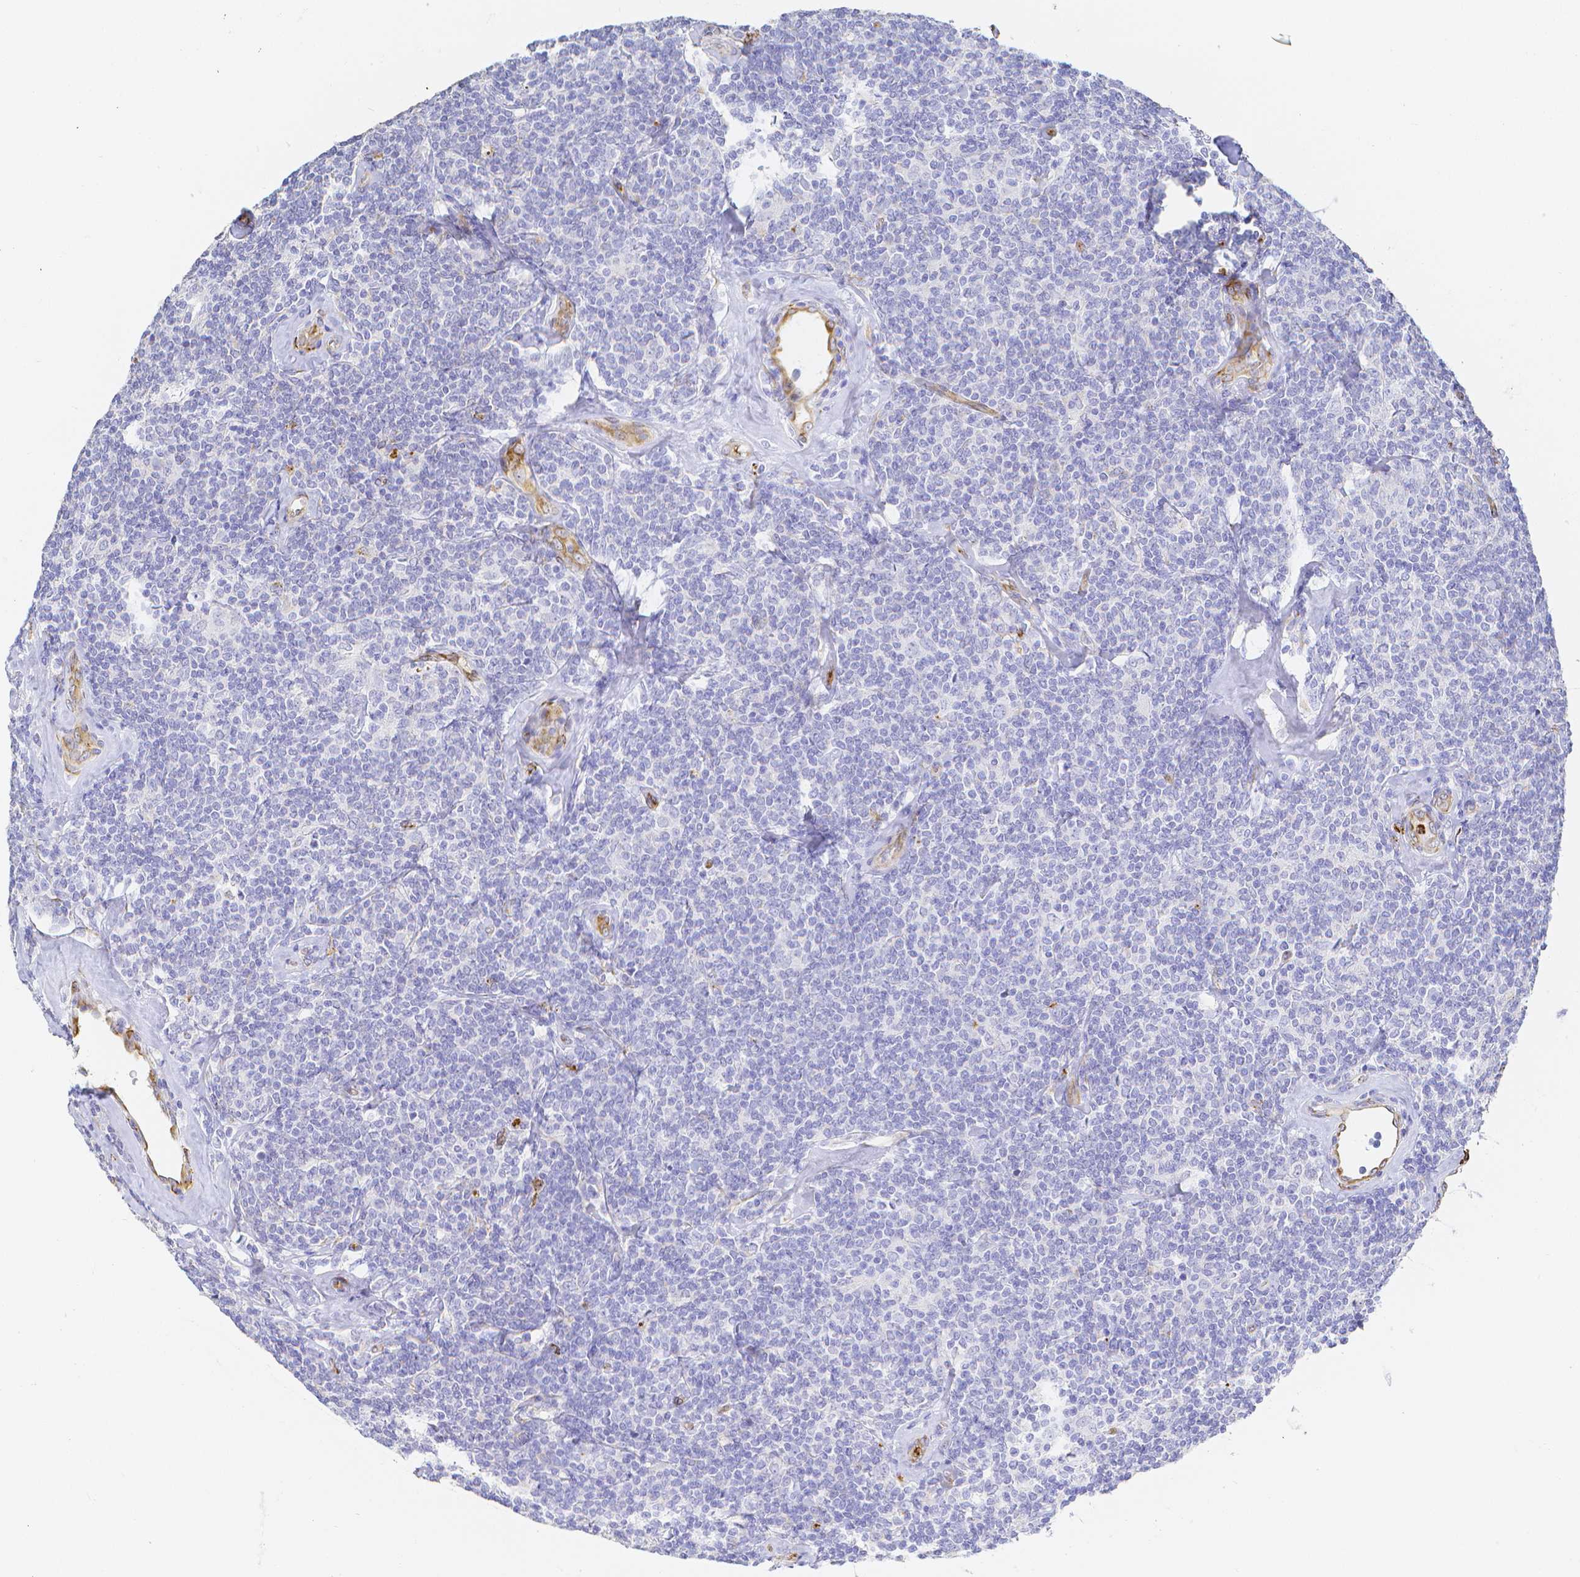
{"staining": {"intensity": "negative", "quantity": "none", "location": "none"}, "tissue": "lymphoma", "cell_type": "Tumor cells", "image_type": "cancer", "snomed": [{"axis": "morphology", "description": "Malignant lymphoma, non-Hodgkin's type, Low grade"}, {"axis": "topography", "description": "Lymph node"}], "caption": "Malignant lymphoma, non-Hodgkin's type (low-grade) stained for a protein using IHC demonstrates no expression tumor cells.", "gene": "SMURF1", "patient": {"sex": "female", "age": 56}}